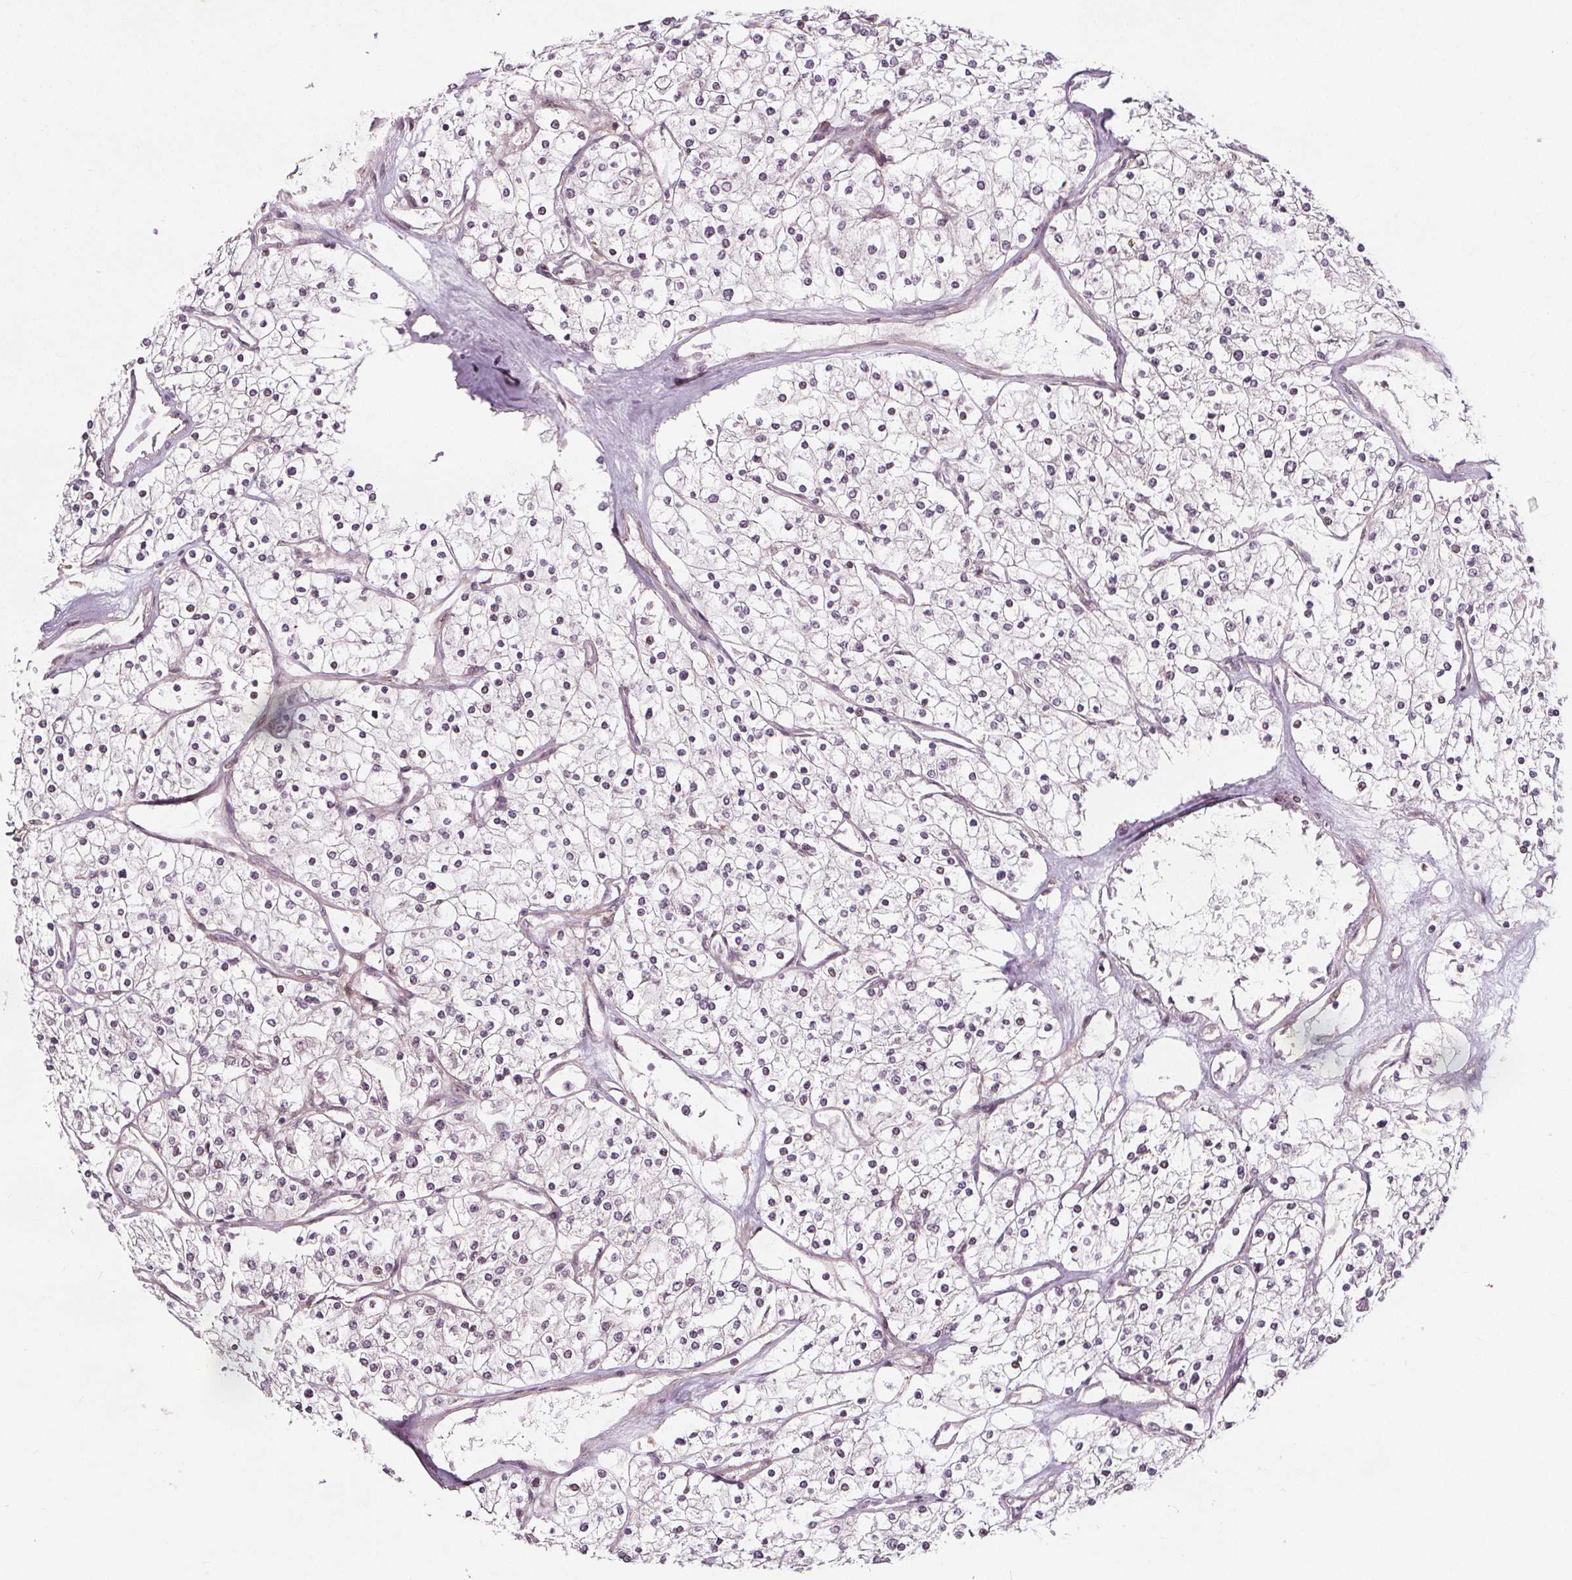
{"staining": {"intensity": "negative", "quantity": "none", "location": "none"}, "tissue": "renal cancer", "cell_type": "Tumor cells", "image_type": "cancer", "snomed": [{"axis": "morphology", "description": "Adenocarcinoma, NOS"}, {"axis": "topography", "description": "Kidney"}], "caption": "A photomicrograph of human adenocarcinoma (renal) is negative for staining in tumor cells.", "gene": "AKT1S1", "patient": {"sex": "male", "age": 80}}